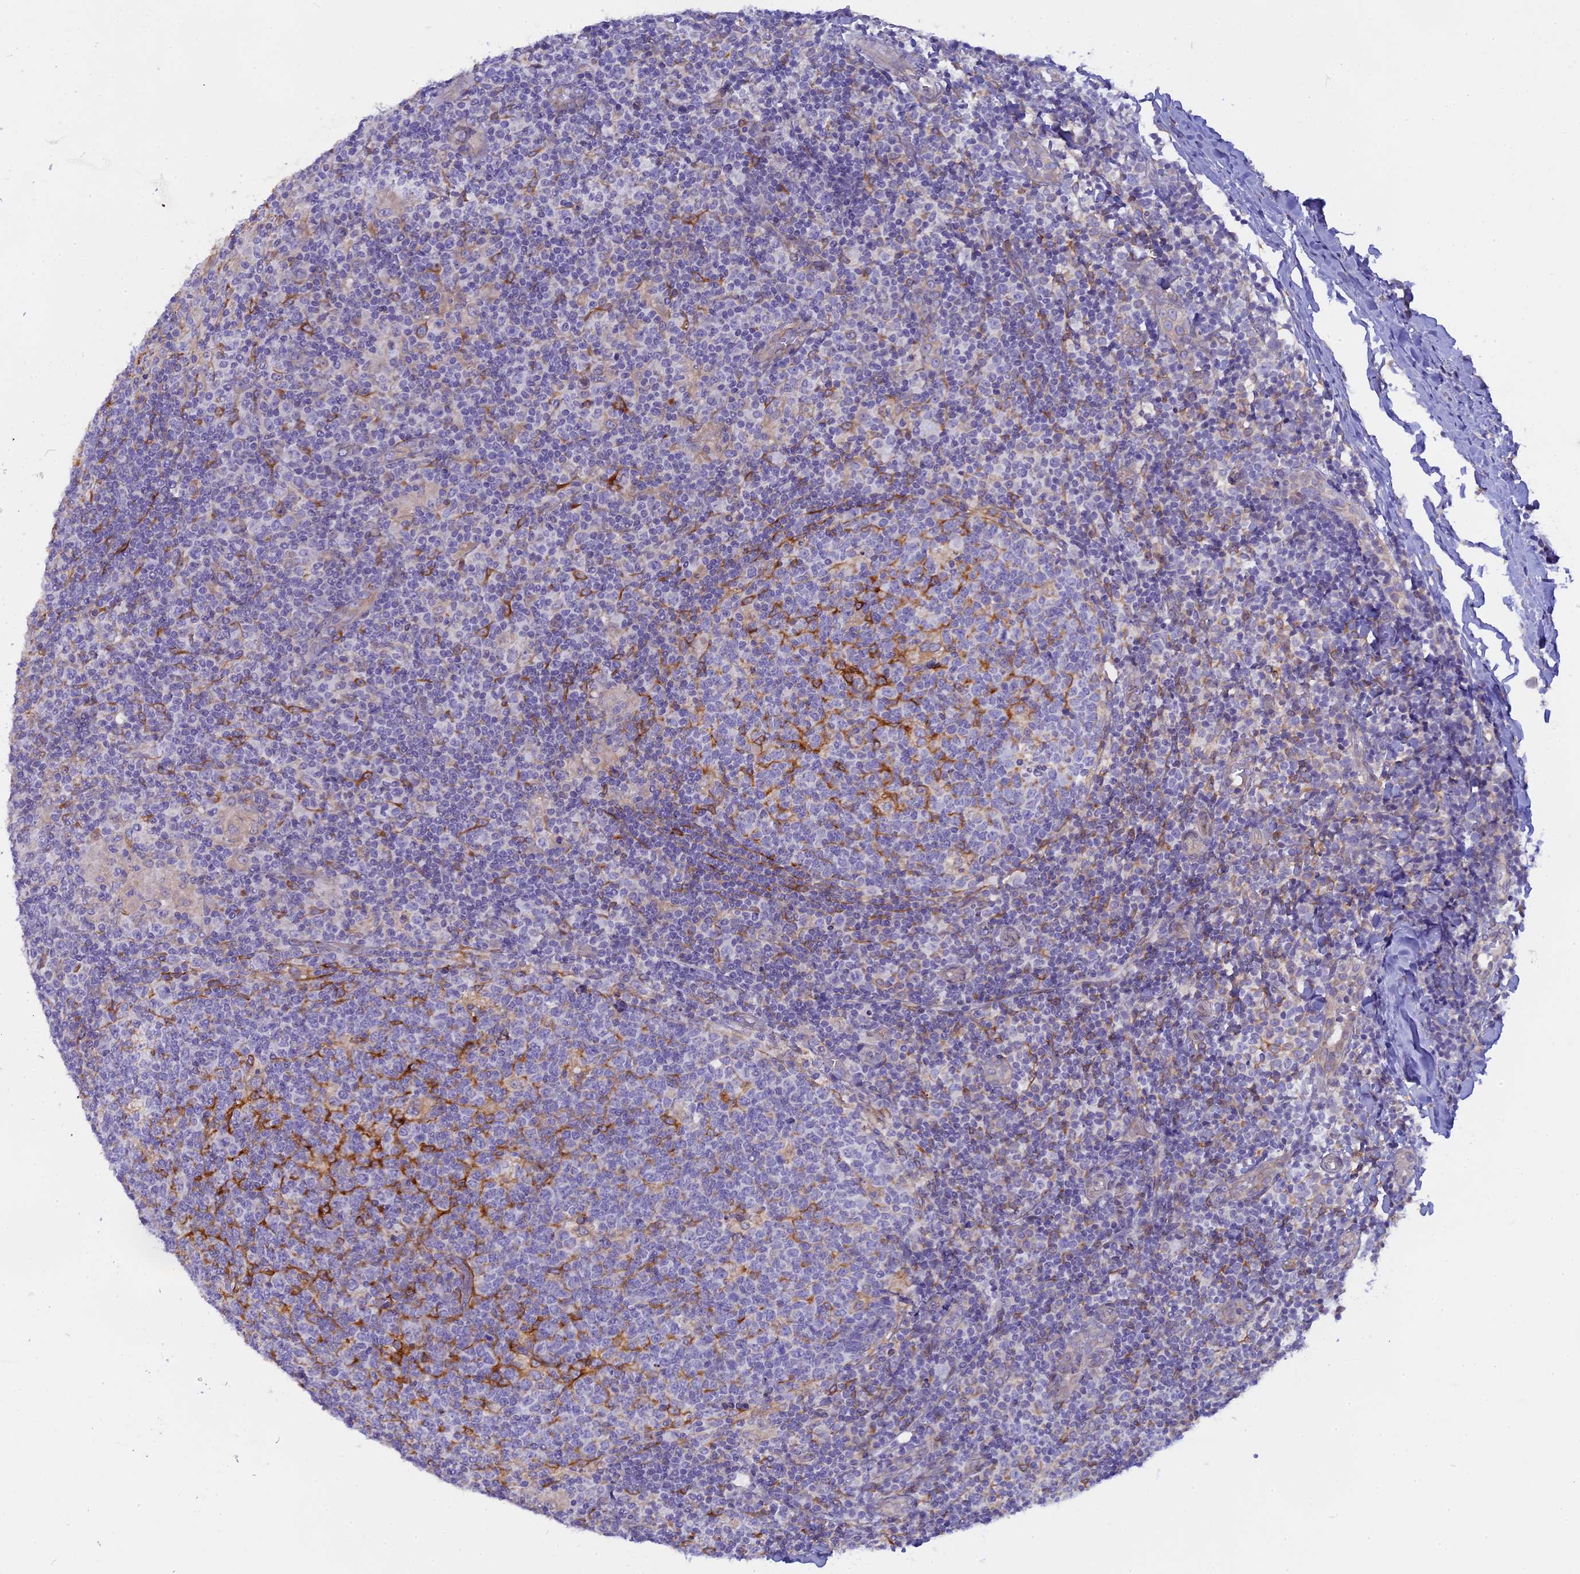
{"staining": {"intensity": "moderate", "quantity": "<25%", "location": "cytoplasmic/membranous"}, "tissue": "tonsil", "cell_type": "Germinal center cells", "image_type": "normal", "snomed": [{"axis": "morphology", "description": "Normal tissue, NOS"}, {"axis": "topography", "description": "Tonsil"}], "caption": "Immunohistochemistry of normal tonsil shows low levels of moderate cytoplasmic/membranous expression in approximately <25% of germinal center cells.", "gene": "TLCD1", "patient": {"sex": "female", "age": 19}}